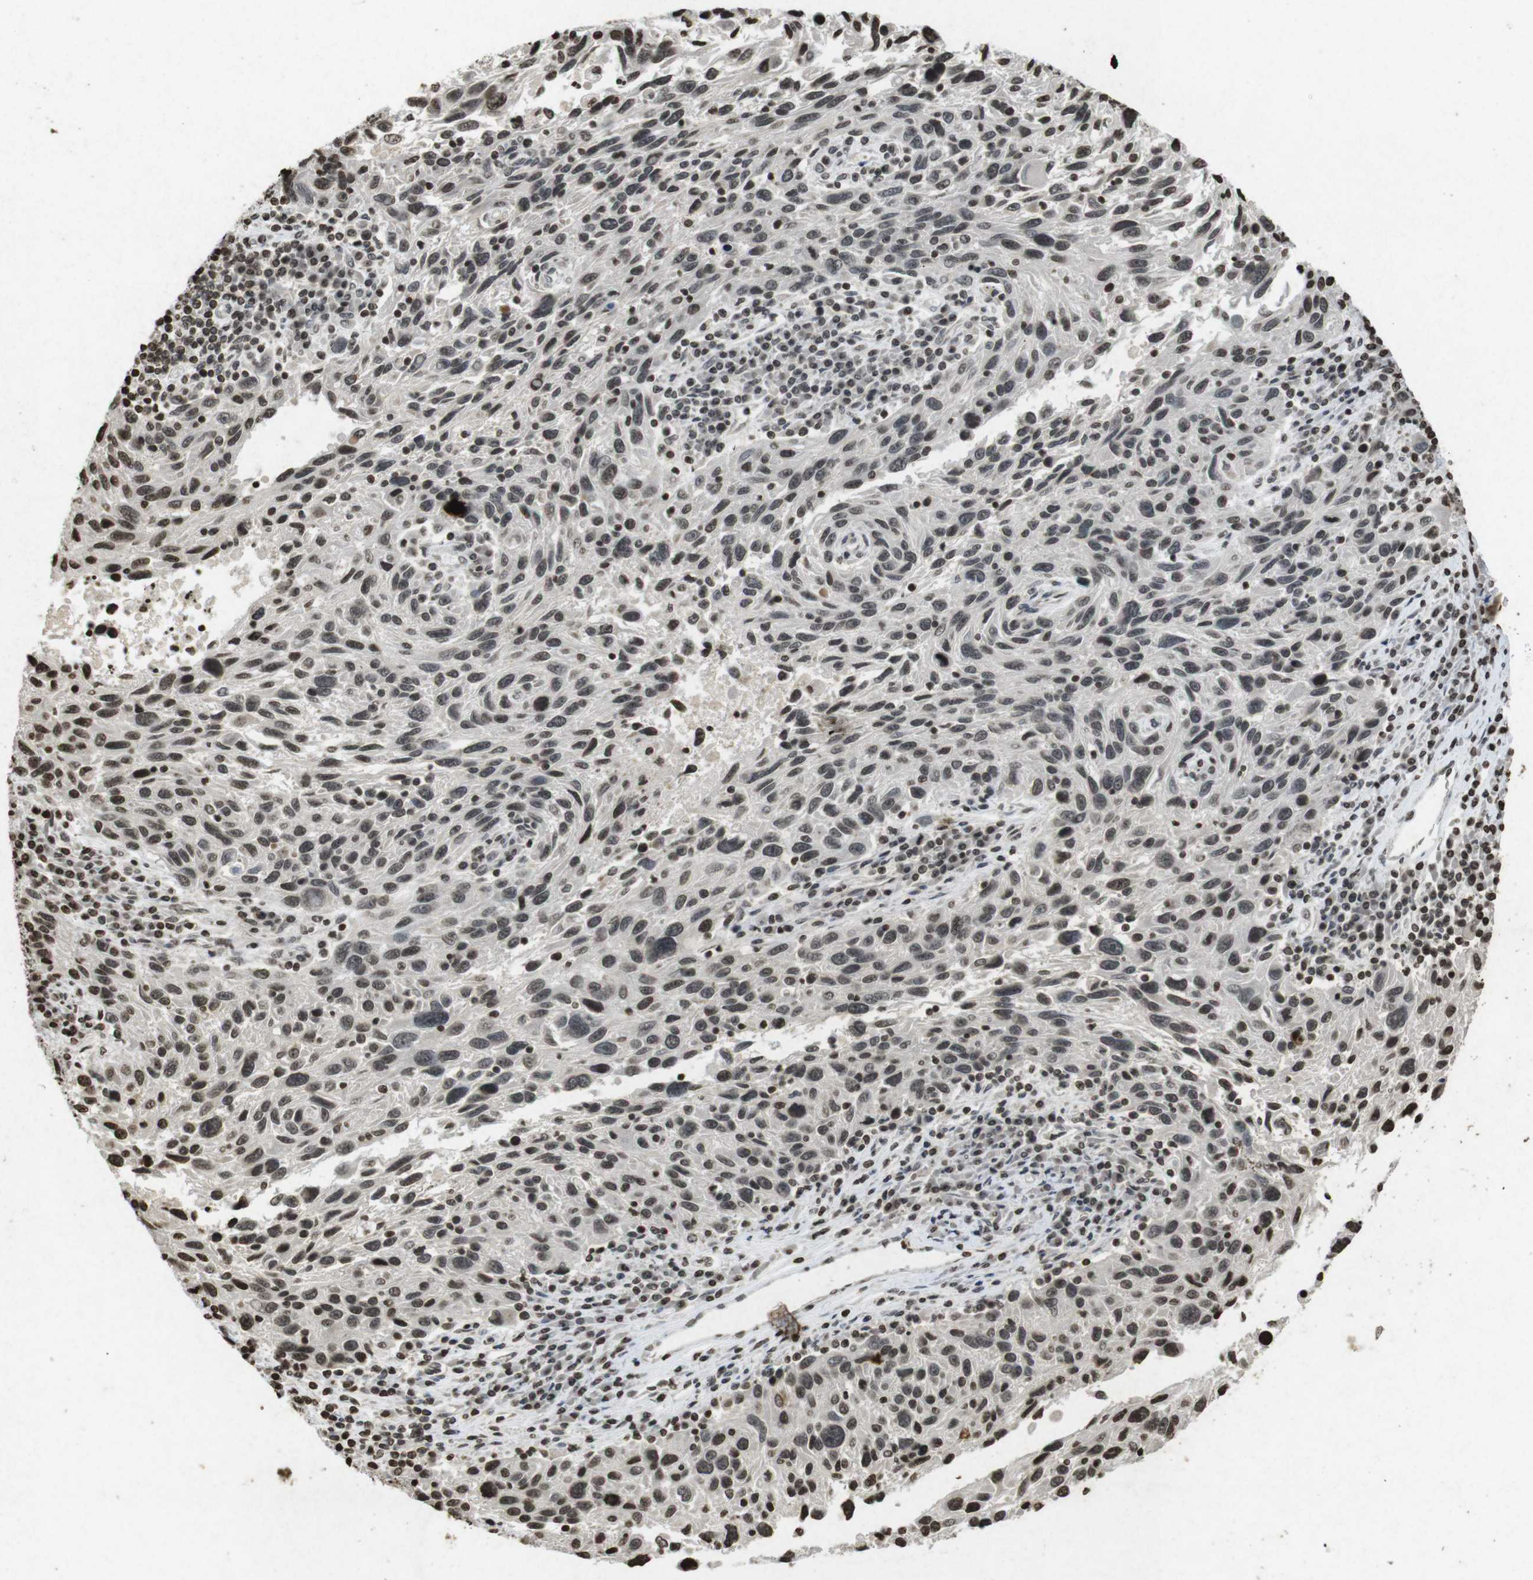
{"staining": {"intensity": "weak", "quantity": ">75%", "location": "nuclear"}, "tissue": "melanoma", "cell_type": "Tumor cells", "image_type": "cancer", "snomed": [{"axis": "morphology", "description": "Malignant melanoma, NOS"}, {"axis": "topography", "description": "Skin"}], "caption": "Malignant melanoma tissue shows weak nuclear staining in about >75% of tumor cells, visualized by immunohistochemistry.", "gene": "FOXA3", "patient": {"sex": "male", "age": 53}}